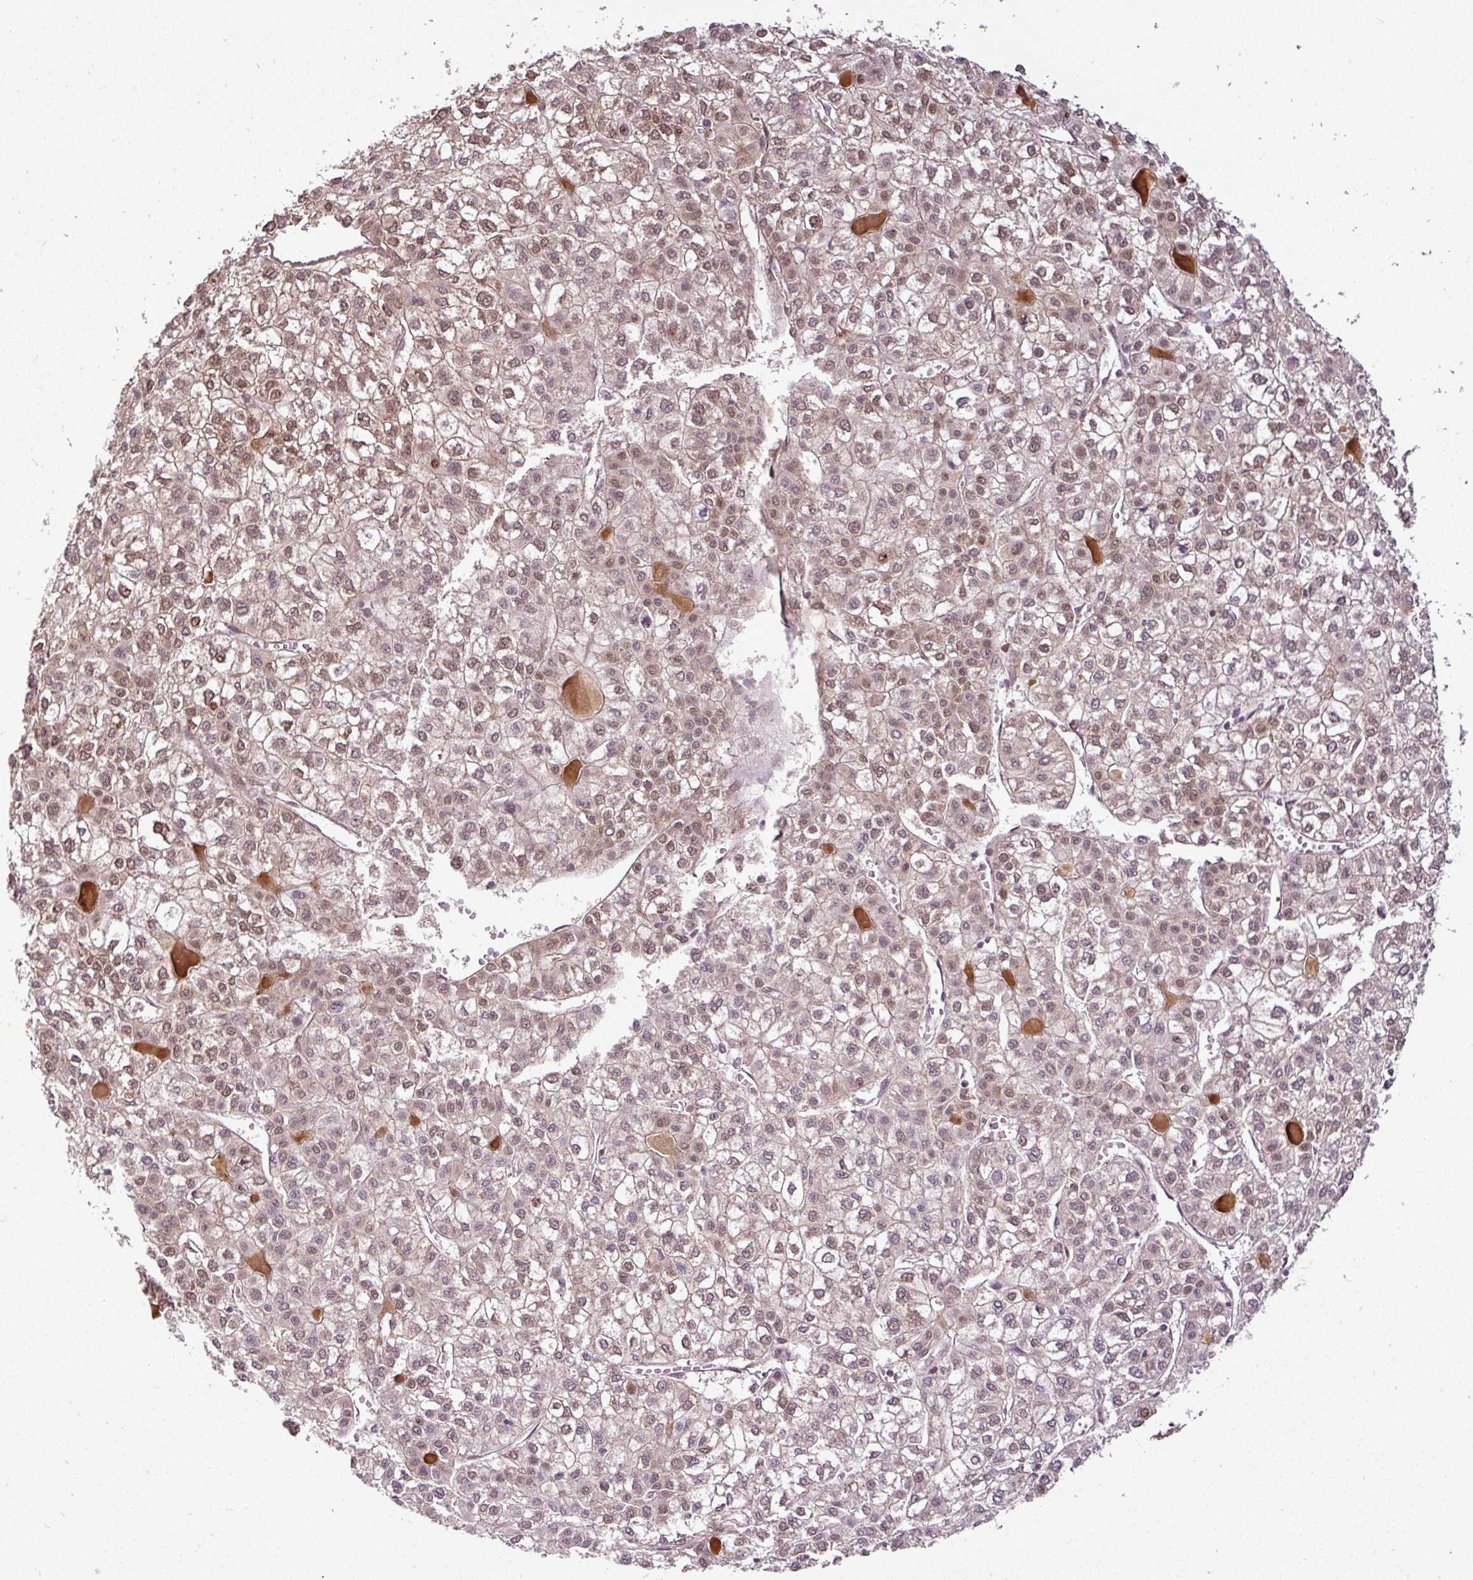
{"staining": {"intensity": "weak", "quantity": ">75%", "location": "cytoplasmic/membranous,nuclear"}, "tissue": "liver cancer", "cell_type": "Tumor cells", "image_type": "cancer", "snomed": [{"axis": "morphology", "description": "Carcinoma, Hepatocellular, NOS"}, {"axis": "topography", "description": "Liver"}], "caption": "Immunohistochemical staining of hepatocellular carcinoma (liver) shows low levels of weak cytoplasmic/membranous and nuclear expression in about >75% of tumor cells.", "gene": "RBM4B", "patient": {"sex": "female", "age": 43}}